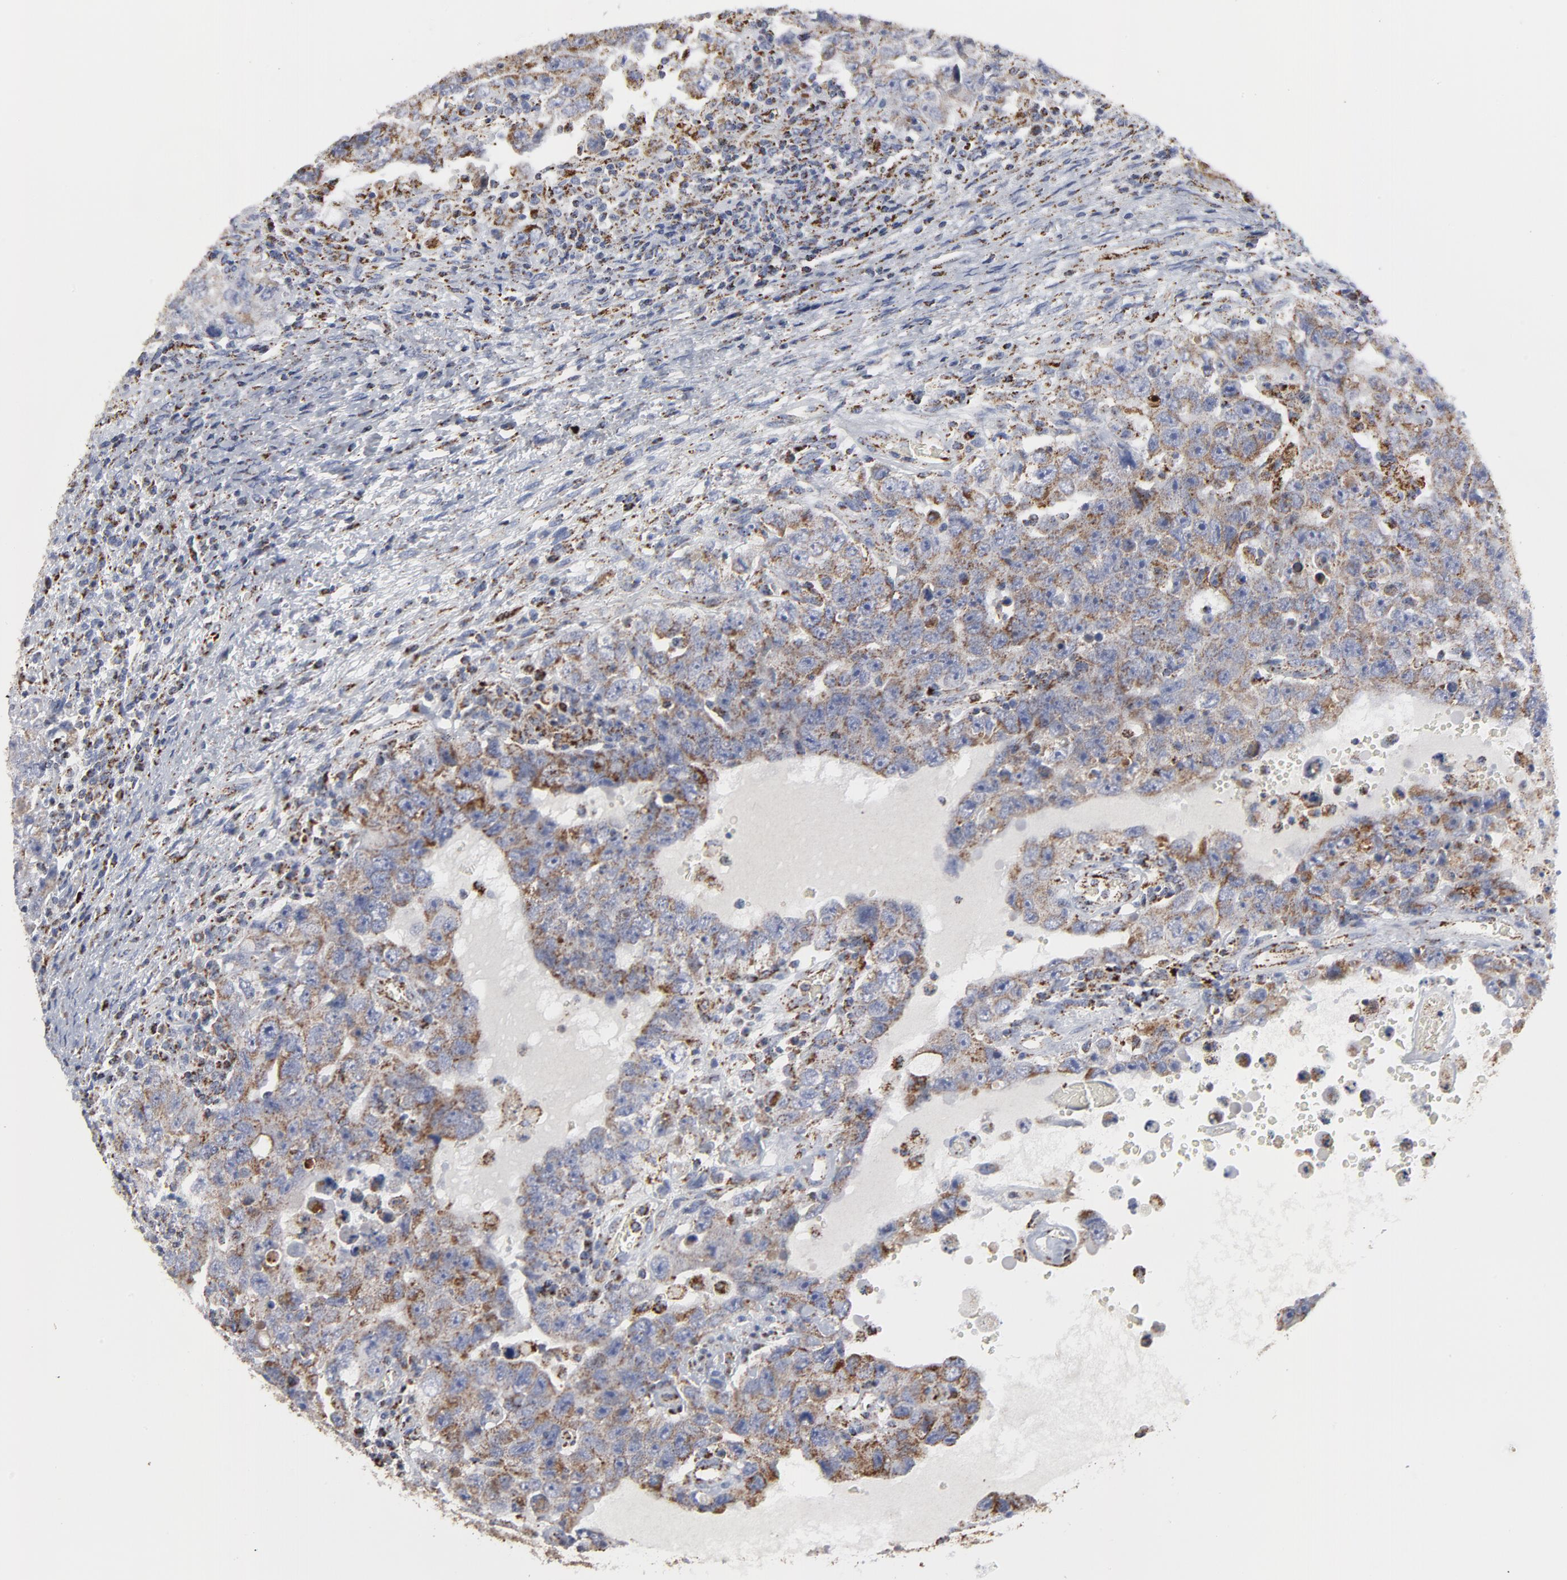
{"staining": {"intensity": "weak", "quantity": ">75%", "location": "cytoplasmic/membranous"}, "tissue": "testis cancer", "cell_type": "Tumor cells", "image_type": "cancer", "snomed": [{"axis": "morphology", "description": "Carcinoma, Embryonal, NOS"}, {"axis": "topography", "description": "Testis"}], "caption": "Protein staining of embryonal carcinoma (testis) tissue reveals weak cytoplasmic/membranous positivity in about >75% of tumor cells.", "gene": "TXNRD2", "patient": {"sex": "male", "age": 26}}